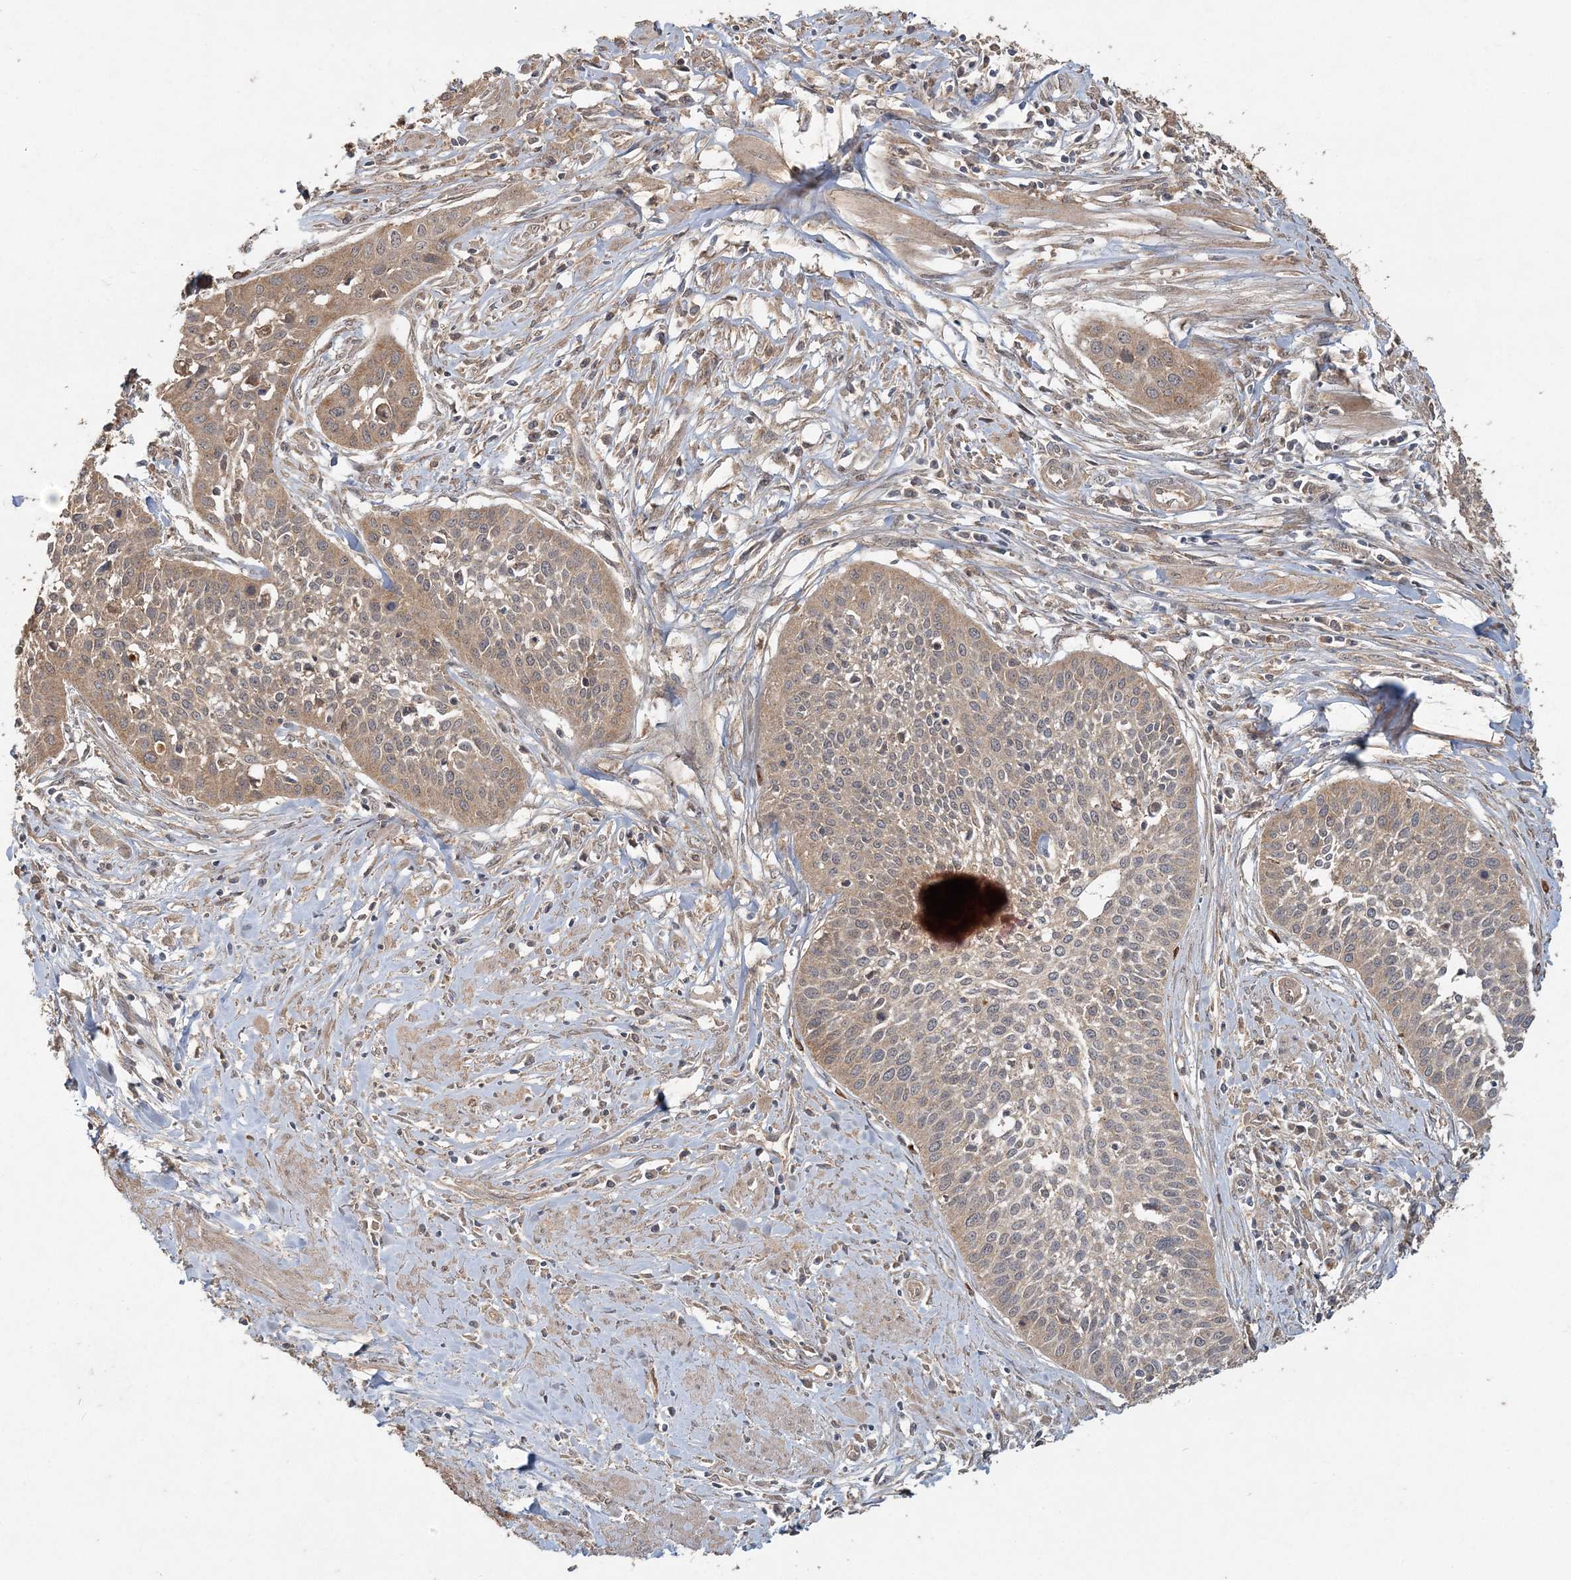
{"staining": {"intensity": "weak", "quantity": "25%-75%", "location": "cytoplasmic/membranous"}, "tissue": "cervical cancer", "cell_type": "Tumor cells", "image_type": "cancer", "snomed": [{"axis": "morphology", "description": "Squamous cell carcinoma, NOS"}, {"axis": "topography", "description": "Cervix"}], "caption": "Squamous cell carcinoma (cervical) stained with a brown dye shows weak cytoplasmic/membranous positive expression in approximately 25%-75% of tumor cells.", "gene": "SPRY1", "patient": {"sex": "female", "age": 34}}